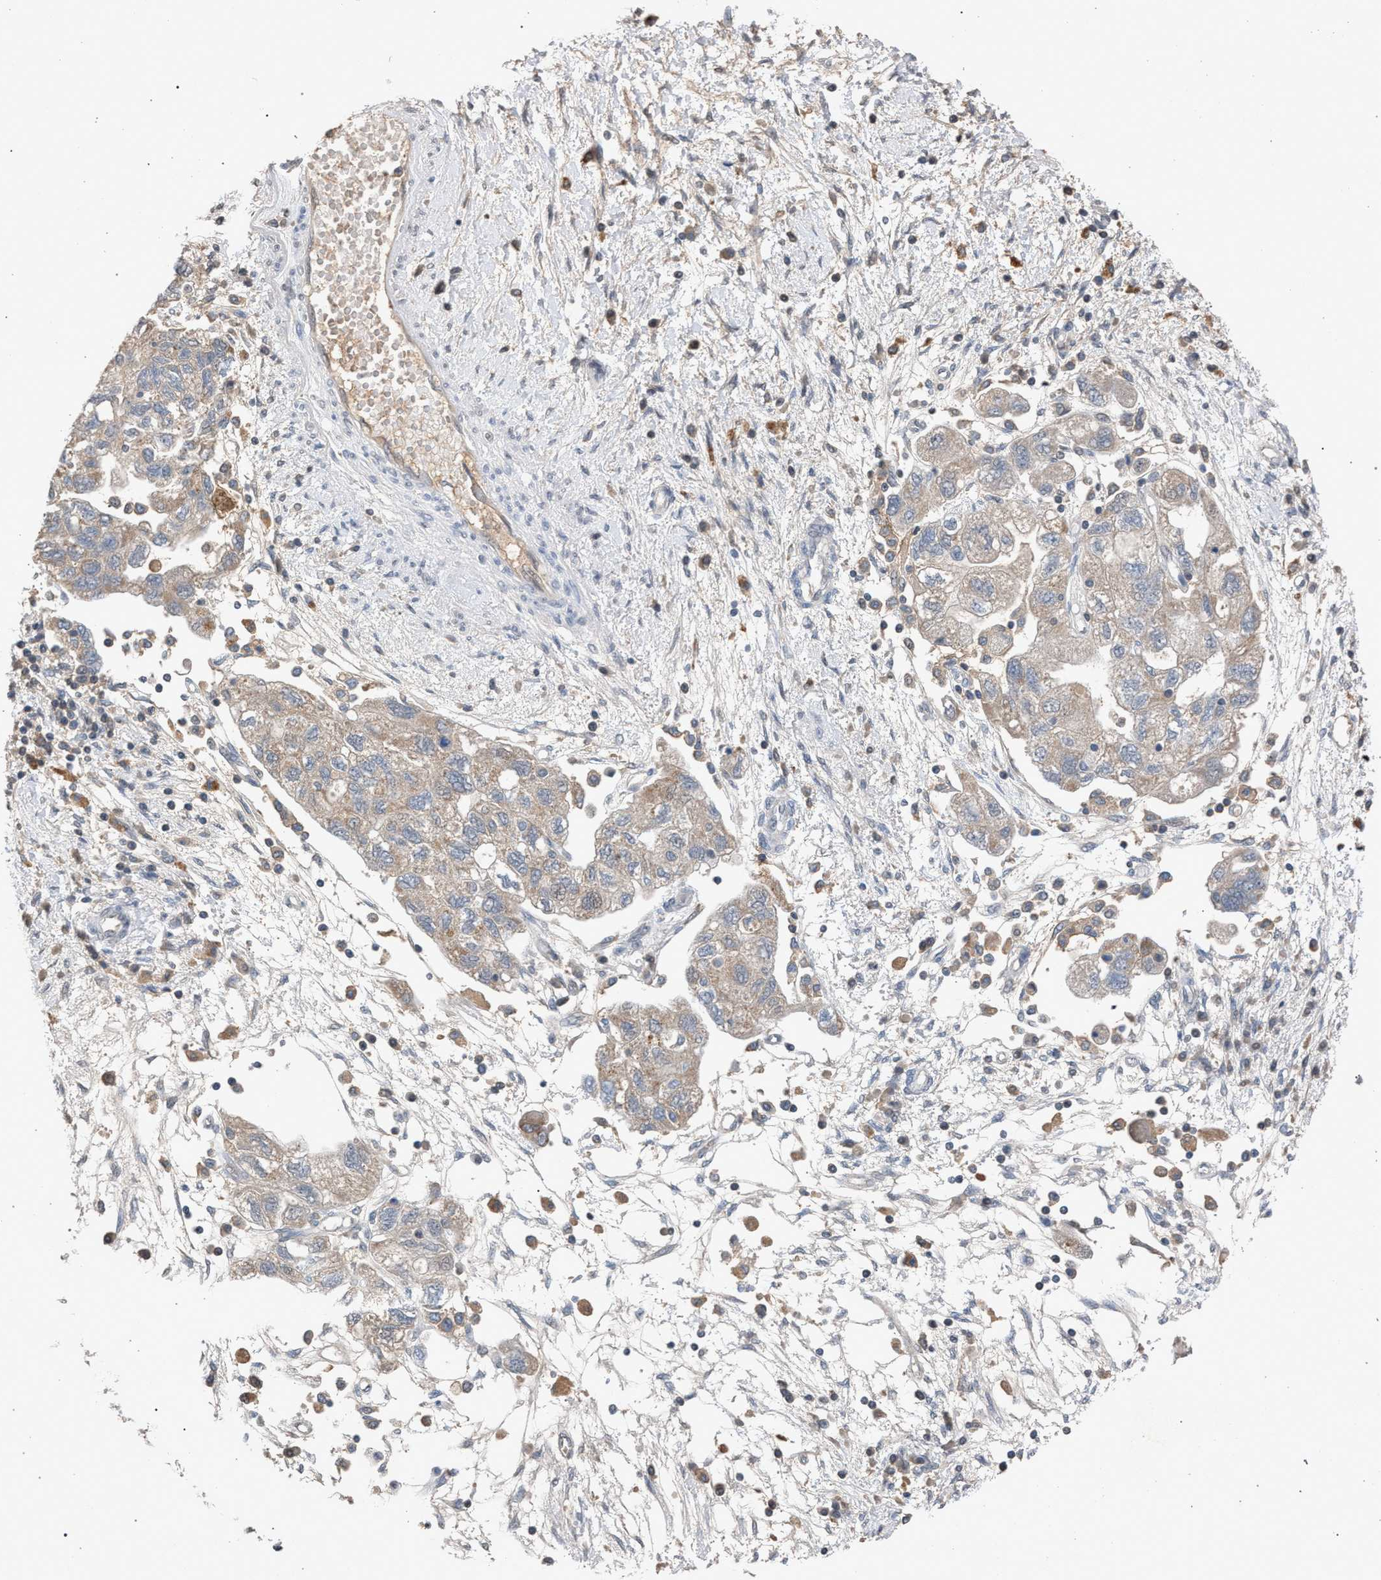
{"staining": {"intensity": "weak", "quantity": ">75%", "location": "cytoplasmic/membranous"}, "tissue": "ovarian cancer", "cell_type": "Tumor cells", "image_type": "cancer", "snomed": [{"axis": "morphology", "description": "Carcinoma, NOS"}, {"axis": "morphology", "description": "Cystadenocarcinoma, serous, NOS"}, {"axis": "topography", "description": "Ovary"}], "caption": "Protein staining by IHC exhibits weak cytoplasmic/membranous positivity in approximately >75% of tumor cells in carcinoma (ovarian).", "gene": "TECPR1", "patient": {"sex": "female", "age": 69}}